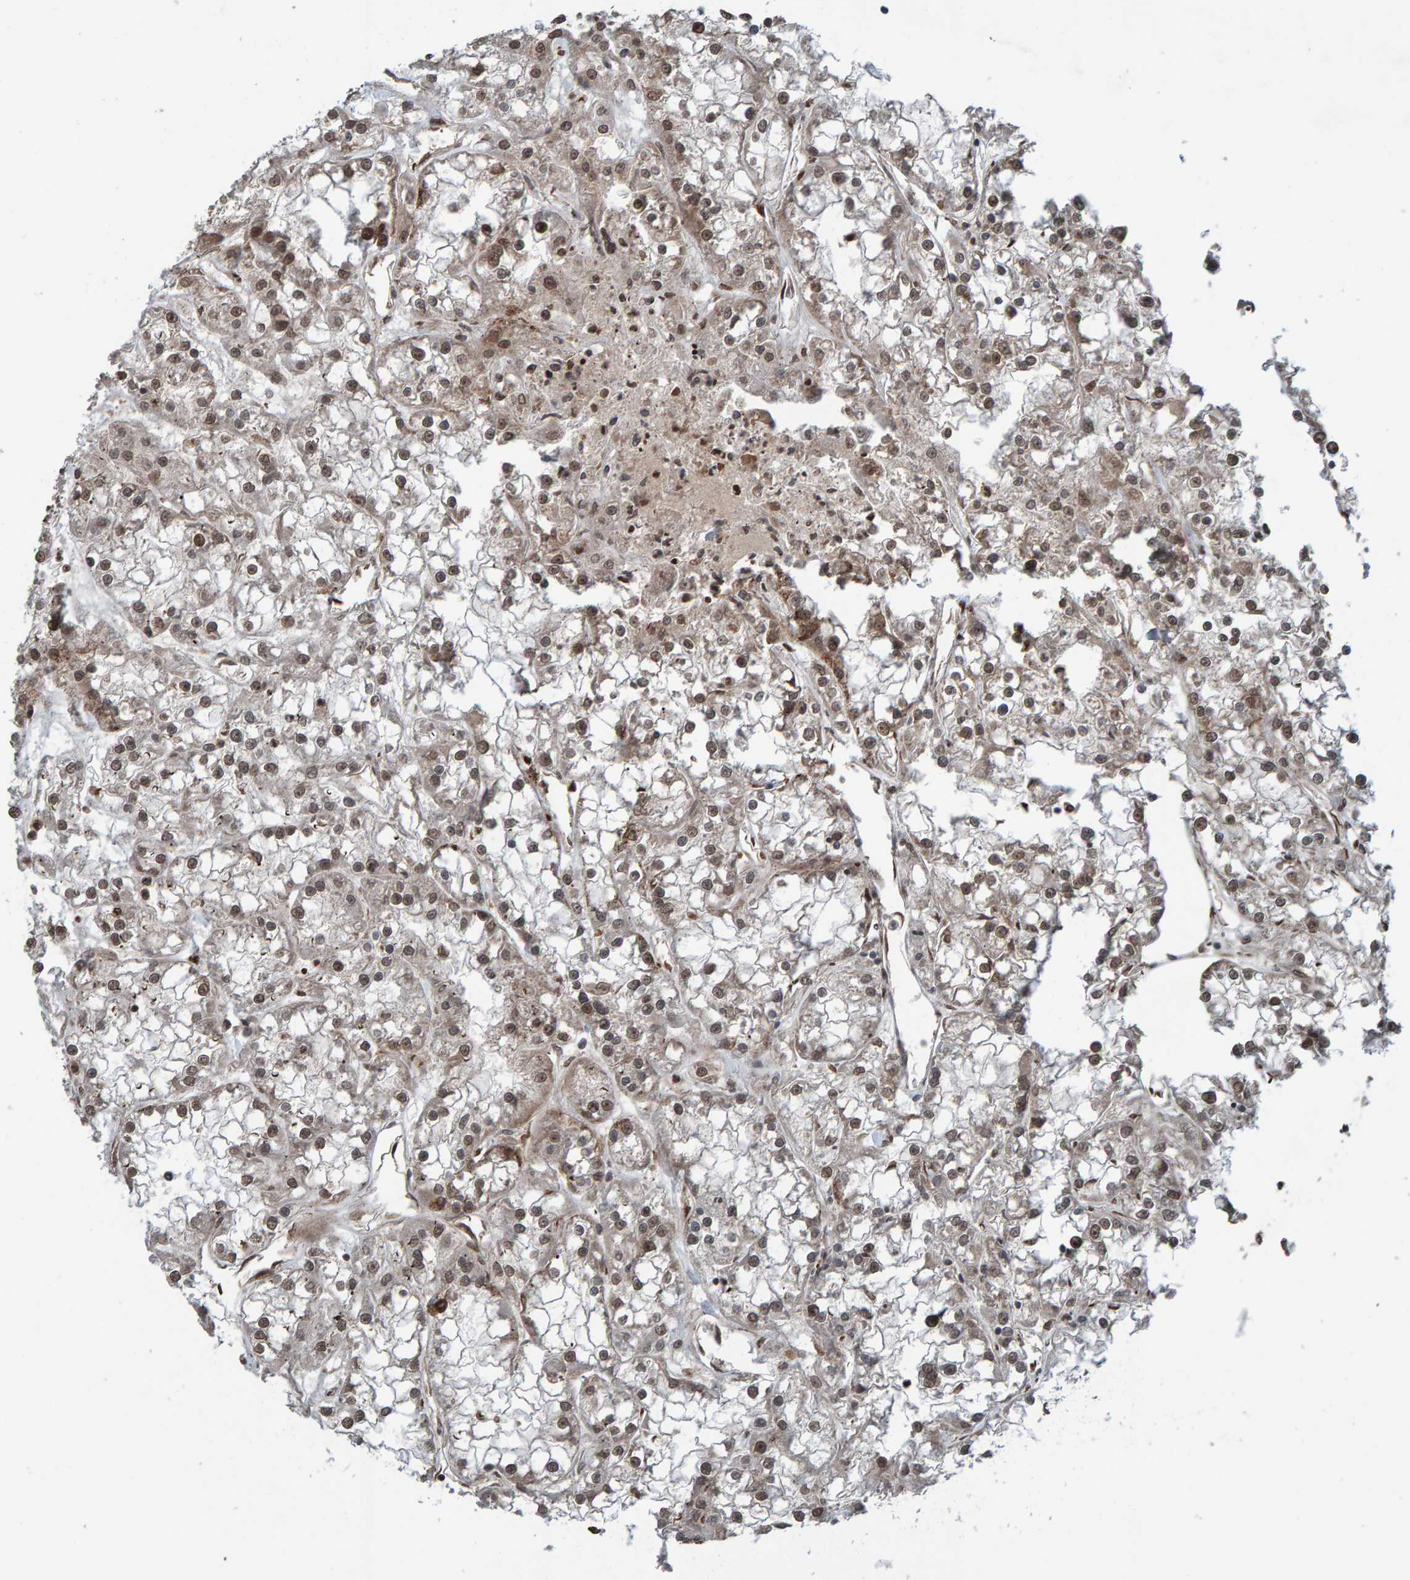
{"staining": {"intensity": "weak", "quantity": ">75%", "location": "cytoplasmic/membranous,nuclear"}, "tissue": "renal cancer", "cell_type": "Tumor cells", "image_type": "cancer", "snomed": [{"axis": "morphology", "description": "Adenocarcinoma, NOS"}, {"axis": "topography", "description": "Kidney"}], "caption": "Adenocarcinoma (renal) stained with immunohistochemistry (IHC) reveals weak cytoplasmic/membranous and nuclear expression in approximately >75% of tumor cells.", "gene": "ZNF366", "patient": {"sex": "female", "age": 52}}